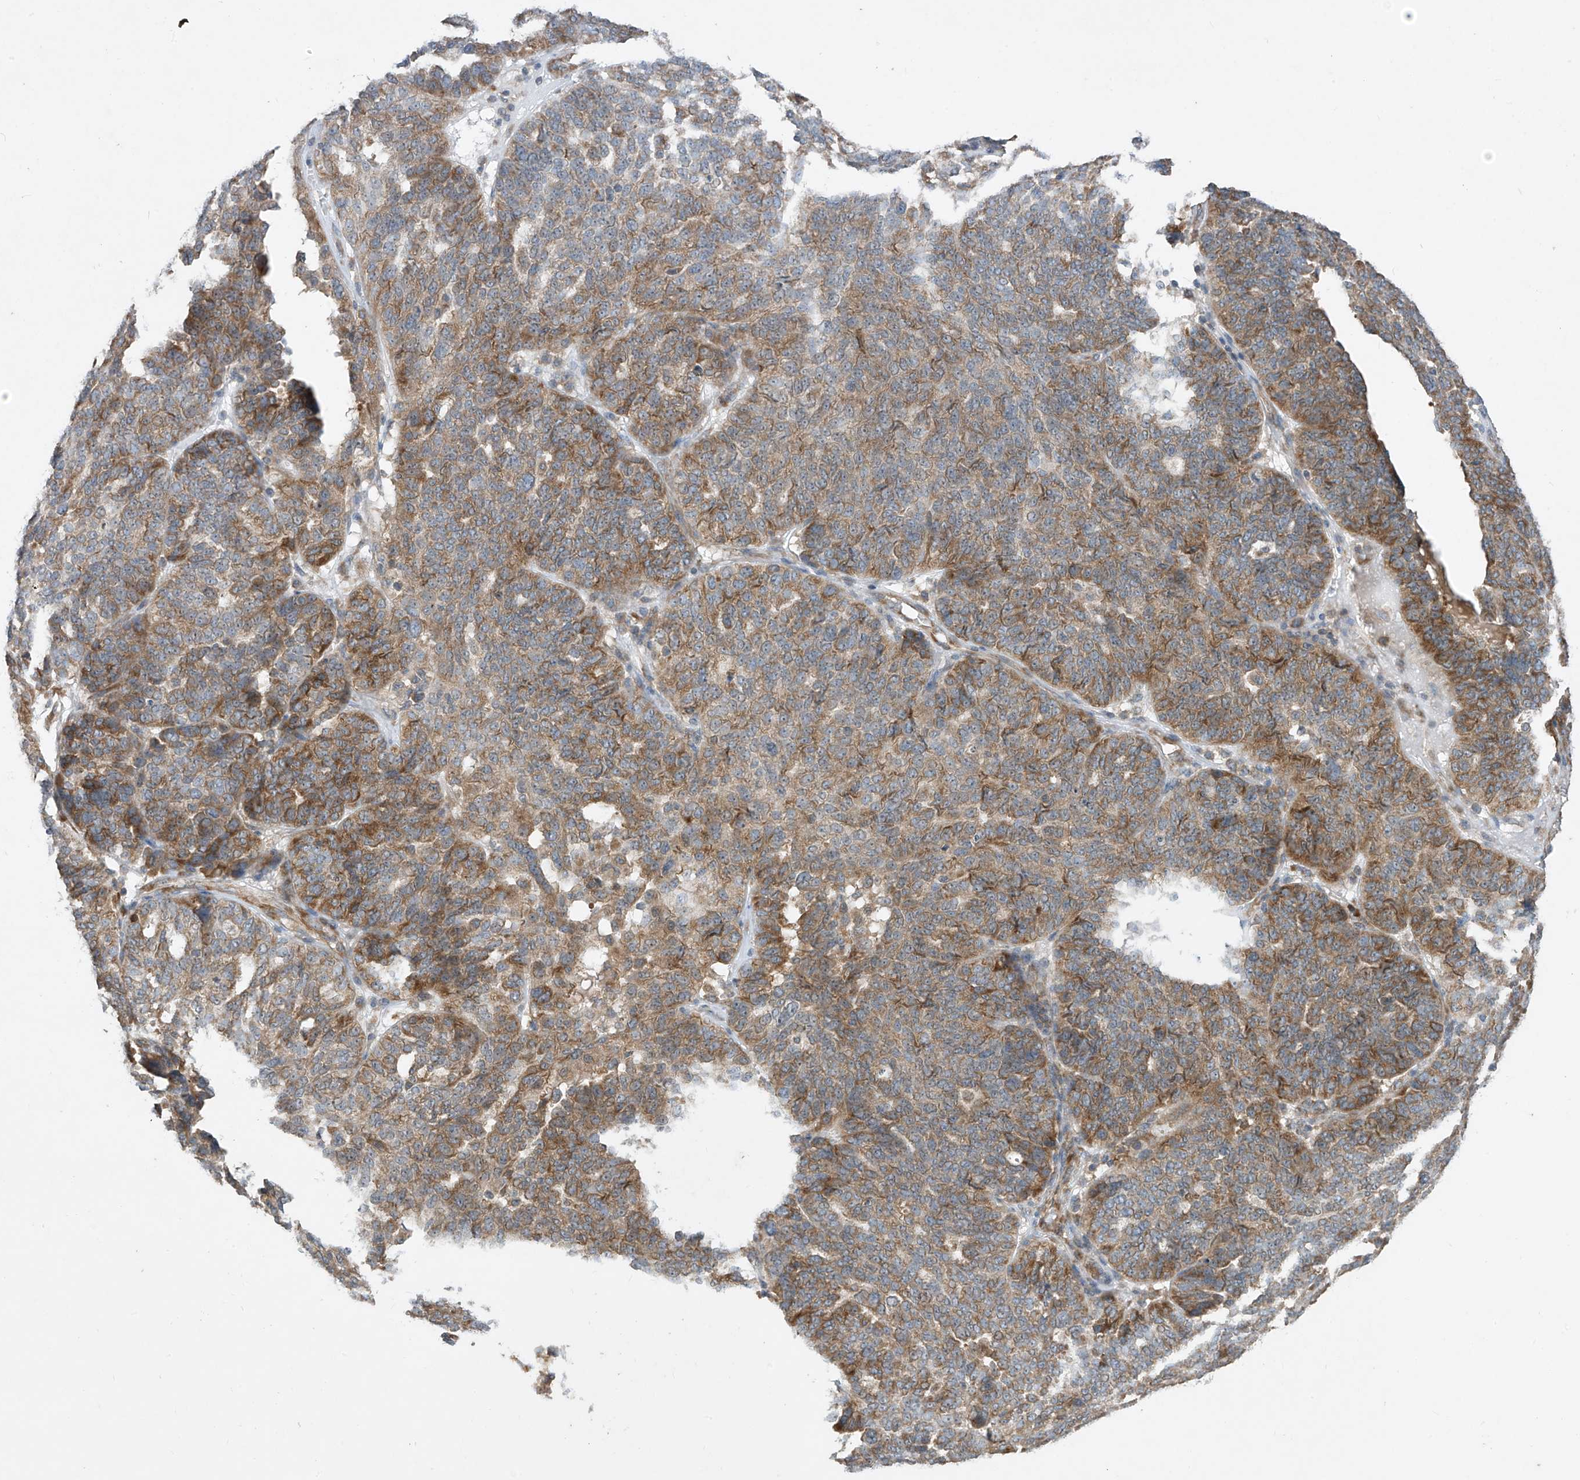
{"staining": {"intensity": "moderate", "quantity": "25%-75%", "location": "cytoplasmic/membranous"}, "tissue": "ovarian cancer", "cell_type": "Tumor cells", "image_type": "cancer", "snomed": [{"axis": "morphology", "description": "Cystadenocarcinoma, serous, NOS"}, {"axis": "topography", "description": "Ovary"}], "caption": "This photomicrograph demonstrates IHC staining of ovarian cancer, with medium moderate cytoplasmic/membranous positivity in about 25%-75% of tumor cells.", "gene": "RPL34", "patient": {"sex": "female", "age": 59}}